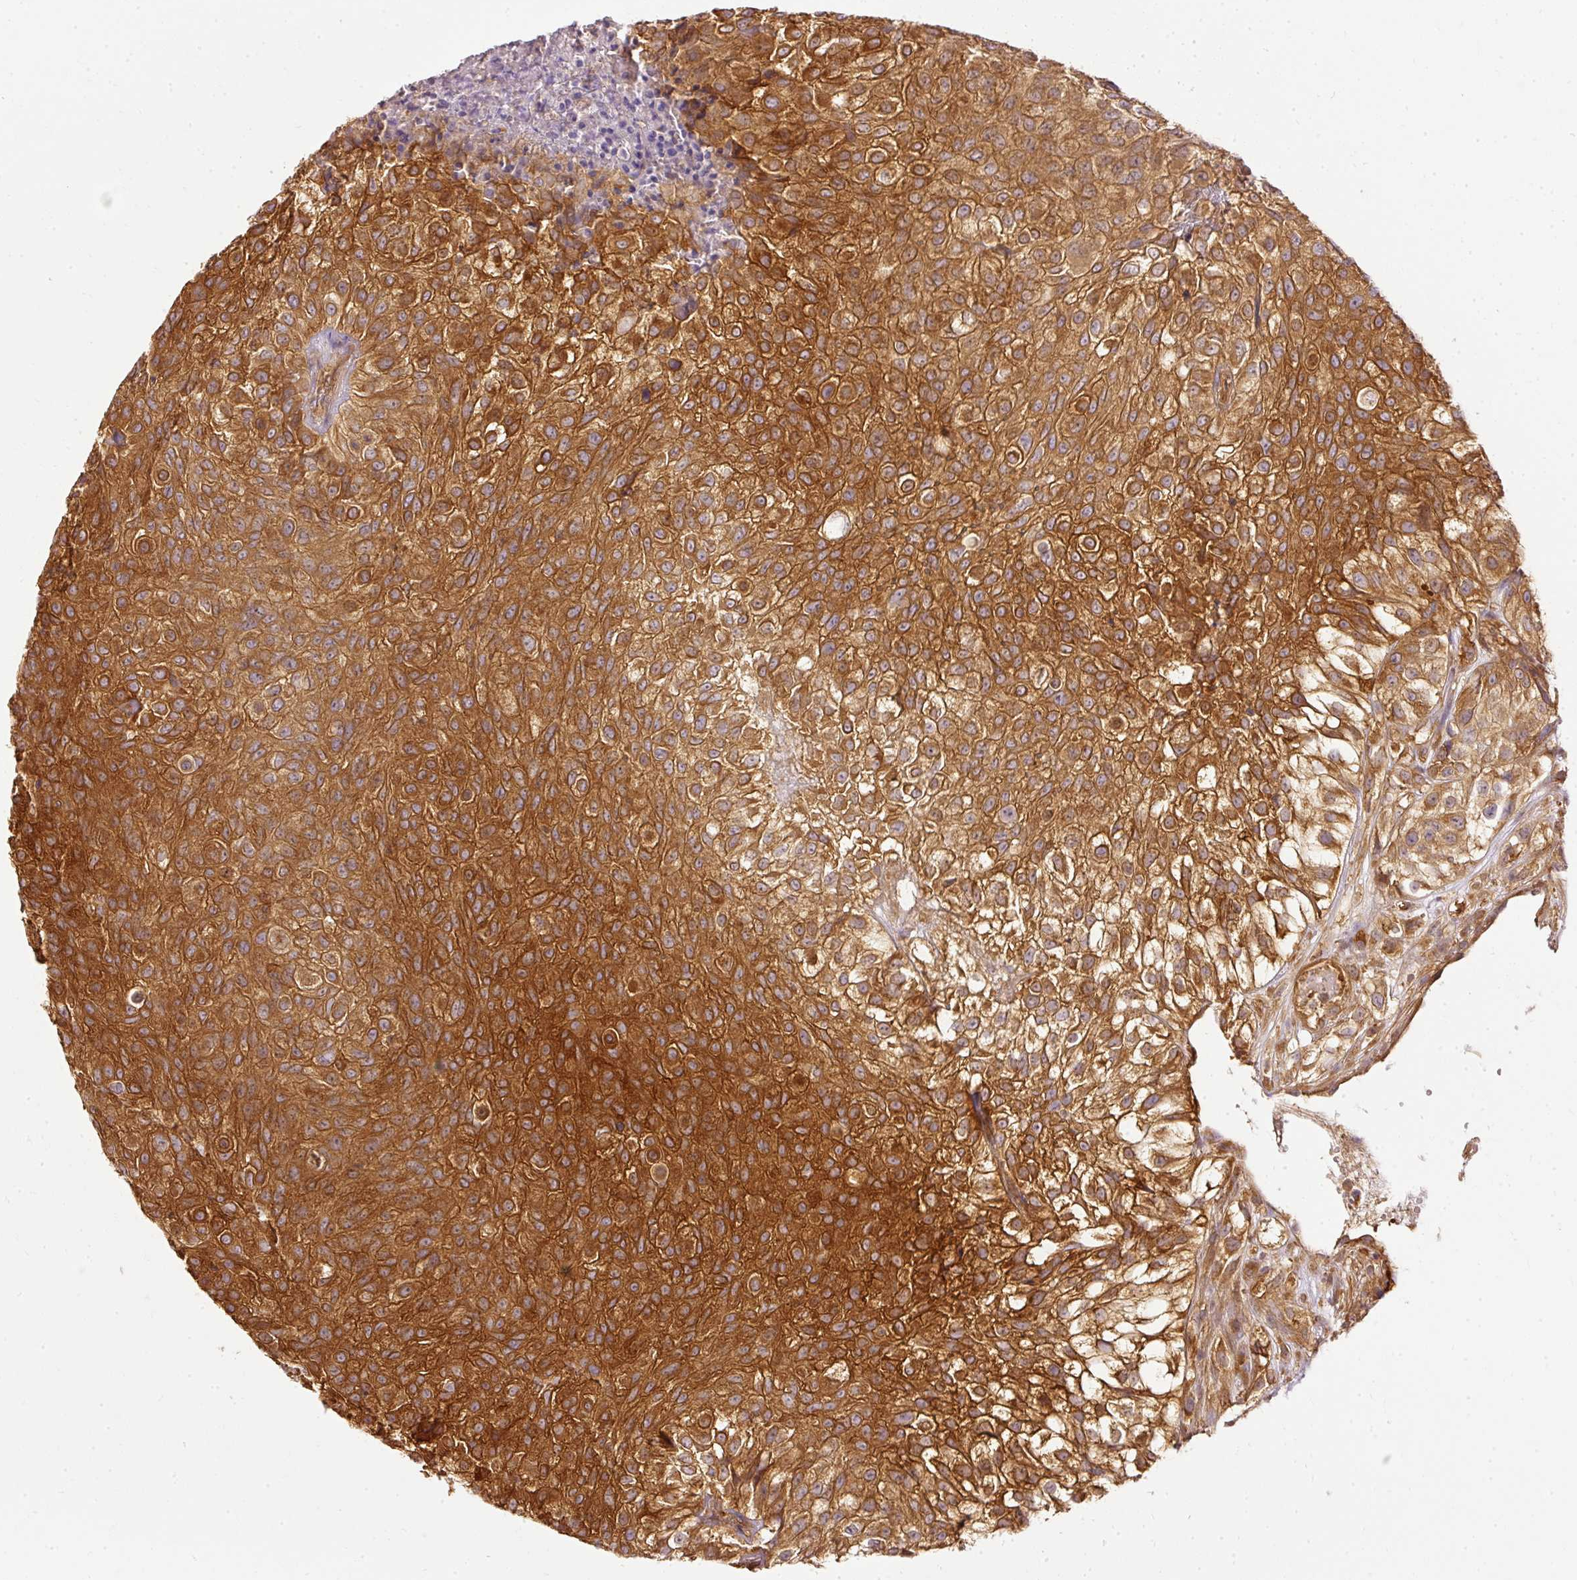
{"staining": {"intensity": "strong", "quantity": ">75%", "location": "cytoplasmic/membranous"}, "tissue": "urothelial cancer", "cell_type": "Tumor cells", "image_type": "cancer", "snomed": [{"axis": "morphology", "description": "Urothelial carcinoma, High grade"}, {"axis": "topography", "description": "Urinary bladder"}], "caption": "About >75% of tumor cells in high-grade urothelial carcinoma reveal strong cytoplasmic/membranous protein expression as visualized by brown immunohistochemical staining.", "gene": "ARMH3", "patient": {"sex": "male", "age": 56}}